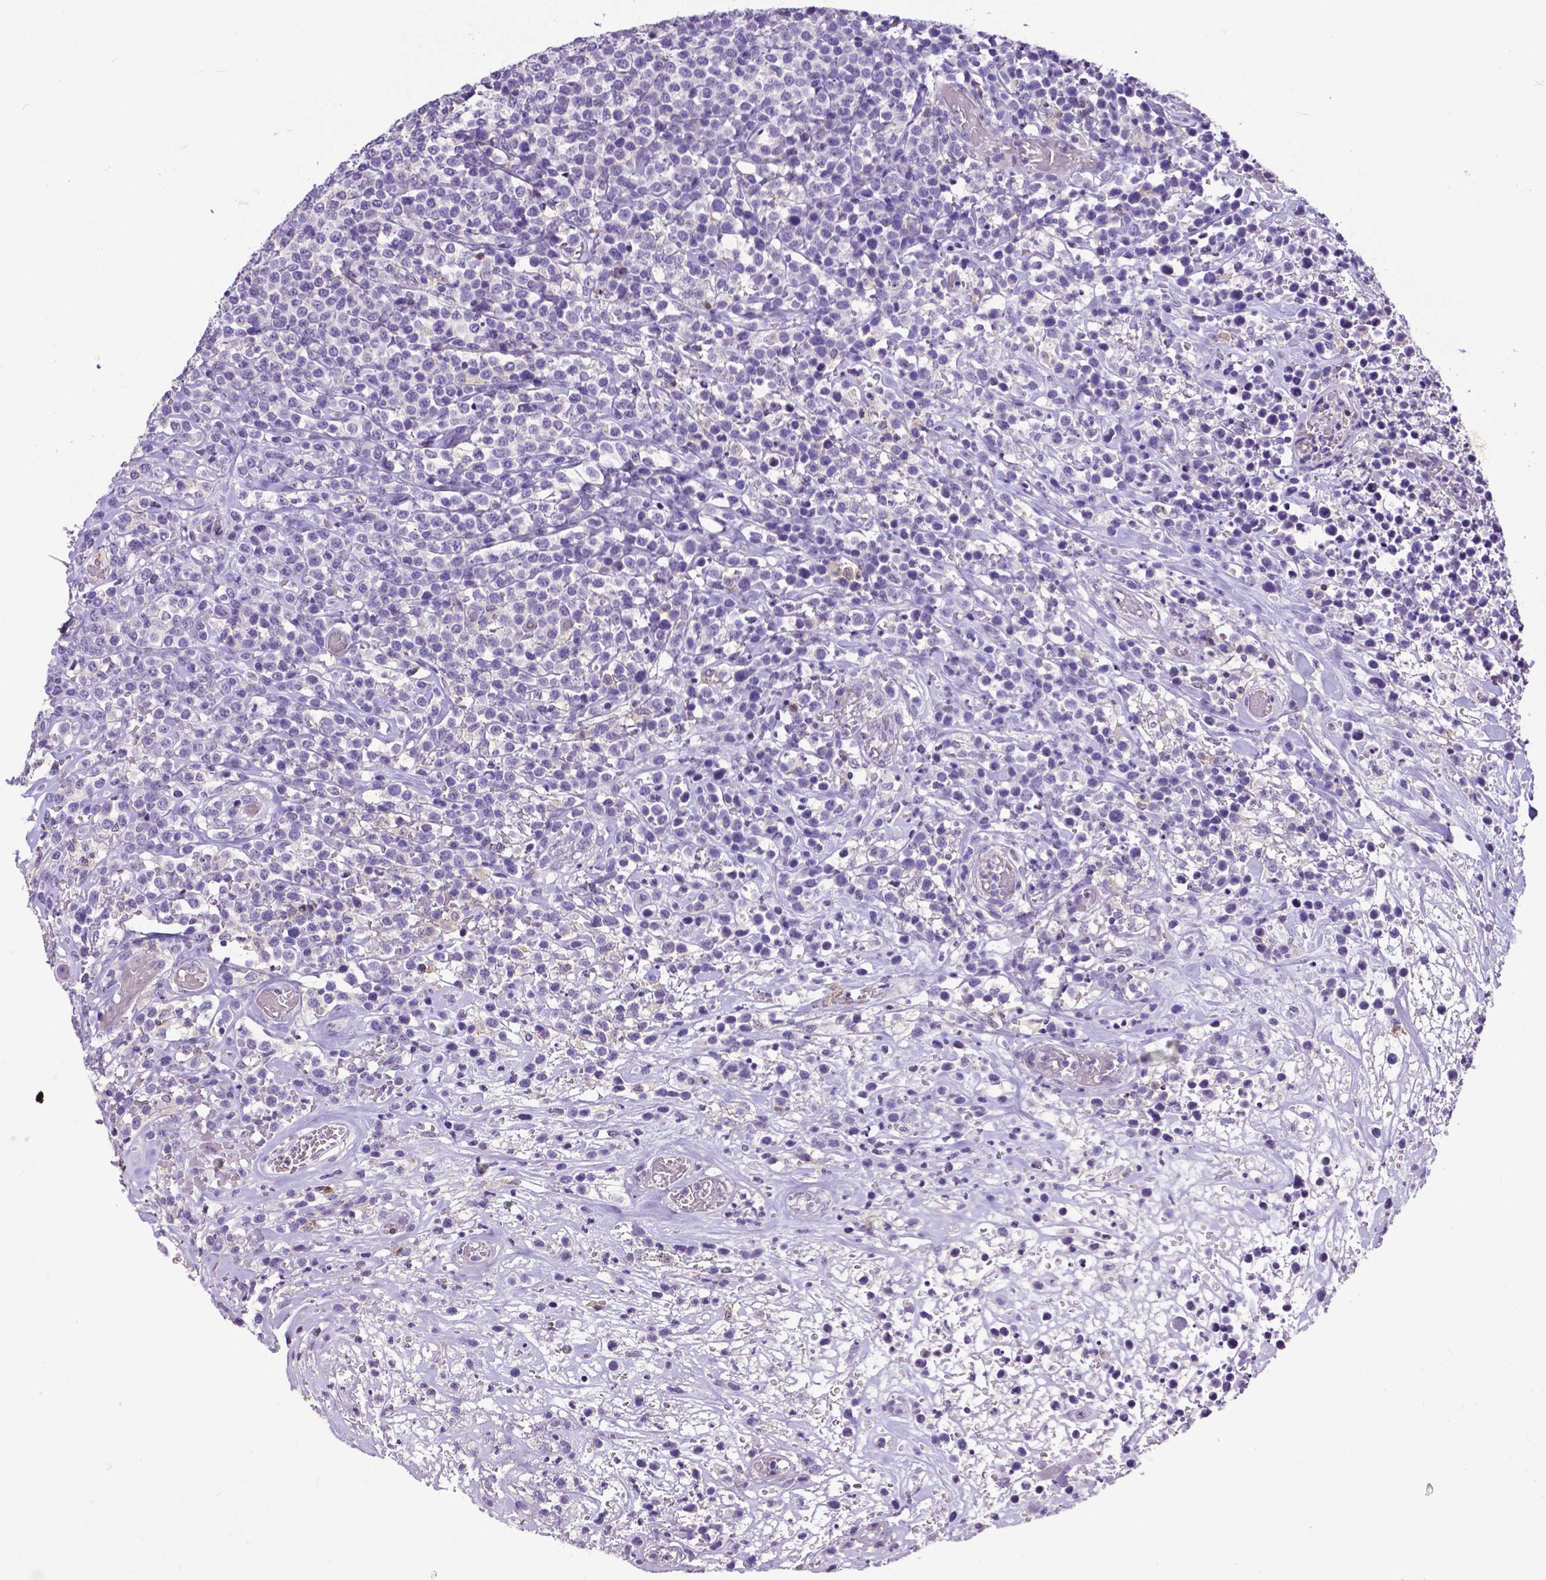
{"staining": {"intensity": "negative", "quantity": "none", "location": "none"}, "tissue": "lymphoma", "cell_type": "Tumor cells", "image_type": "cancer", "snomed": [{"axis": "morphology", "description": "Malignant lymphoma, non-Hodgkin's type, High grade"}, {"axis": "topography", "description": "Soft tissue"}], "caption": "Immunohistochemical staining of lymphoma shows no significant expression in tumor cells. The staining was performed using DAB (3,3'-diaminobenzidine) to visualize the protein expression in brown, while the nuclei were stained in blue with hematoxylin (Magnification: 20x).", "gene": "CD4", "patient": {"sex": "female", "age": 56}}